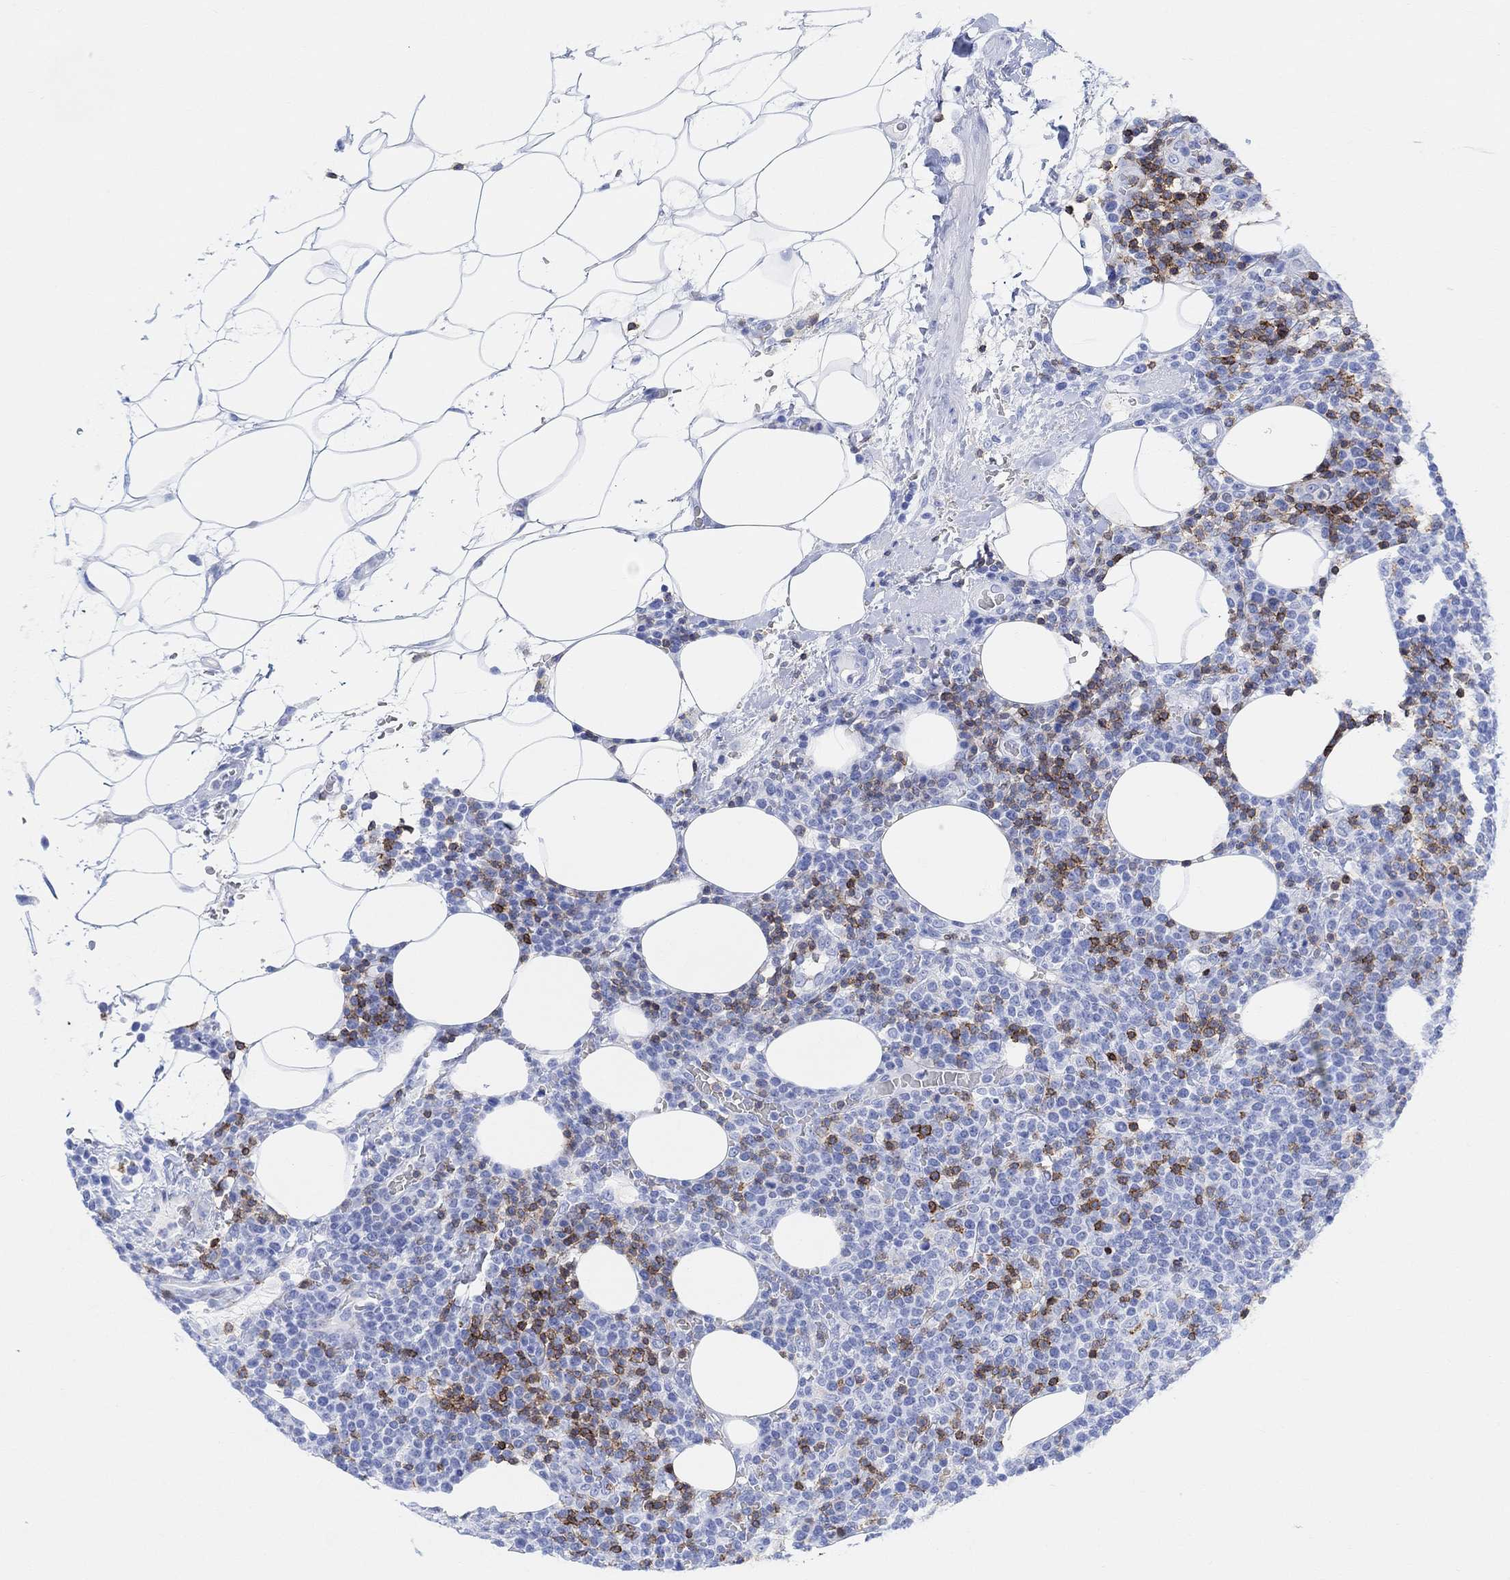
{"staining": {"intensity": "negative", "quantity": "none", "location": "none"}, "tissue": "lymphoma", "cell_type": "Tumor cells", "image_type": "cancer", "snomed": [{"axis": "morphology", "description": "Malignant lymphoma, non-Hodgkin's type, High grade"}, {"axis": "topography", "description": "Lymph node"}], "caption": "DAB immunohistochemical staining of human lymphoma demonstrates no significant positivity in tumor cells. (DAB IHC visualized using brightfield microscopy, high magnification).", "gene": "GPR65", "patient": {"sex": "male", "age": 61}}